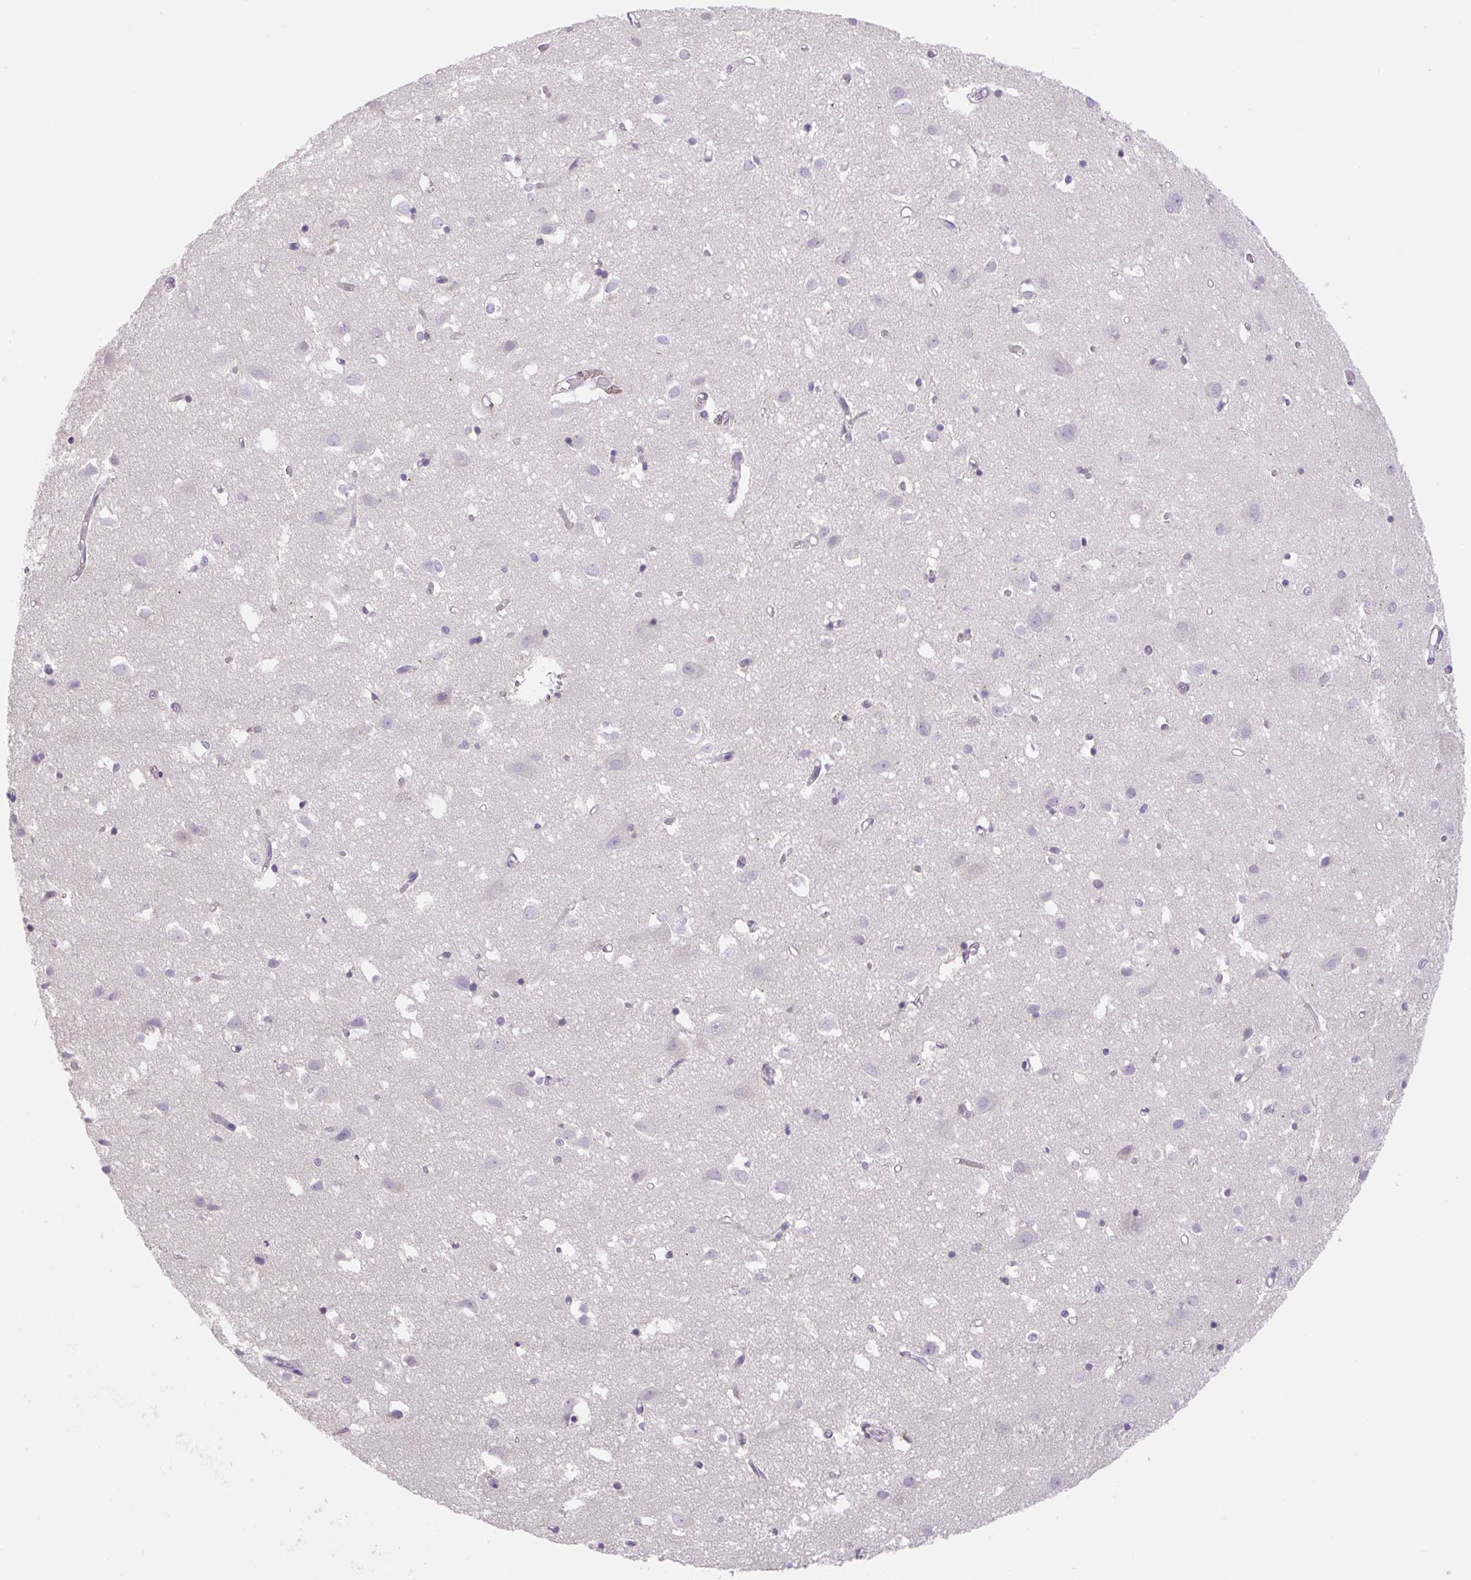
{"staining": {"intensity": "negative", "quantity": "none", "location": "none"}, "tissue": "cerebral cortex", "cell_type": "Endothelial cells", "image_type": "normal", "snomed": [{"axis": "morphology", "description": "Normal tissue, NOS"}, {"axis": "topography", "description": "Cerebral cortex"}], "caption": "An immunohistochemistry (IHC) image of benign cerebral cortex is shown. There is no staining in endothelial cells of cerebral cortex. (Immunohistochemistry (ihc), brightfield microscopy, high magnification).", "gene": "SYNE3", "patient": {"sex": "male", "age": 70}}